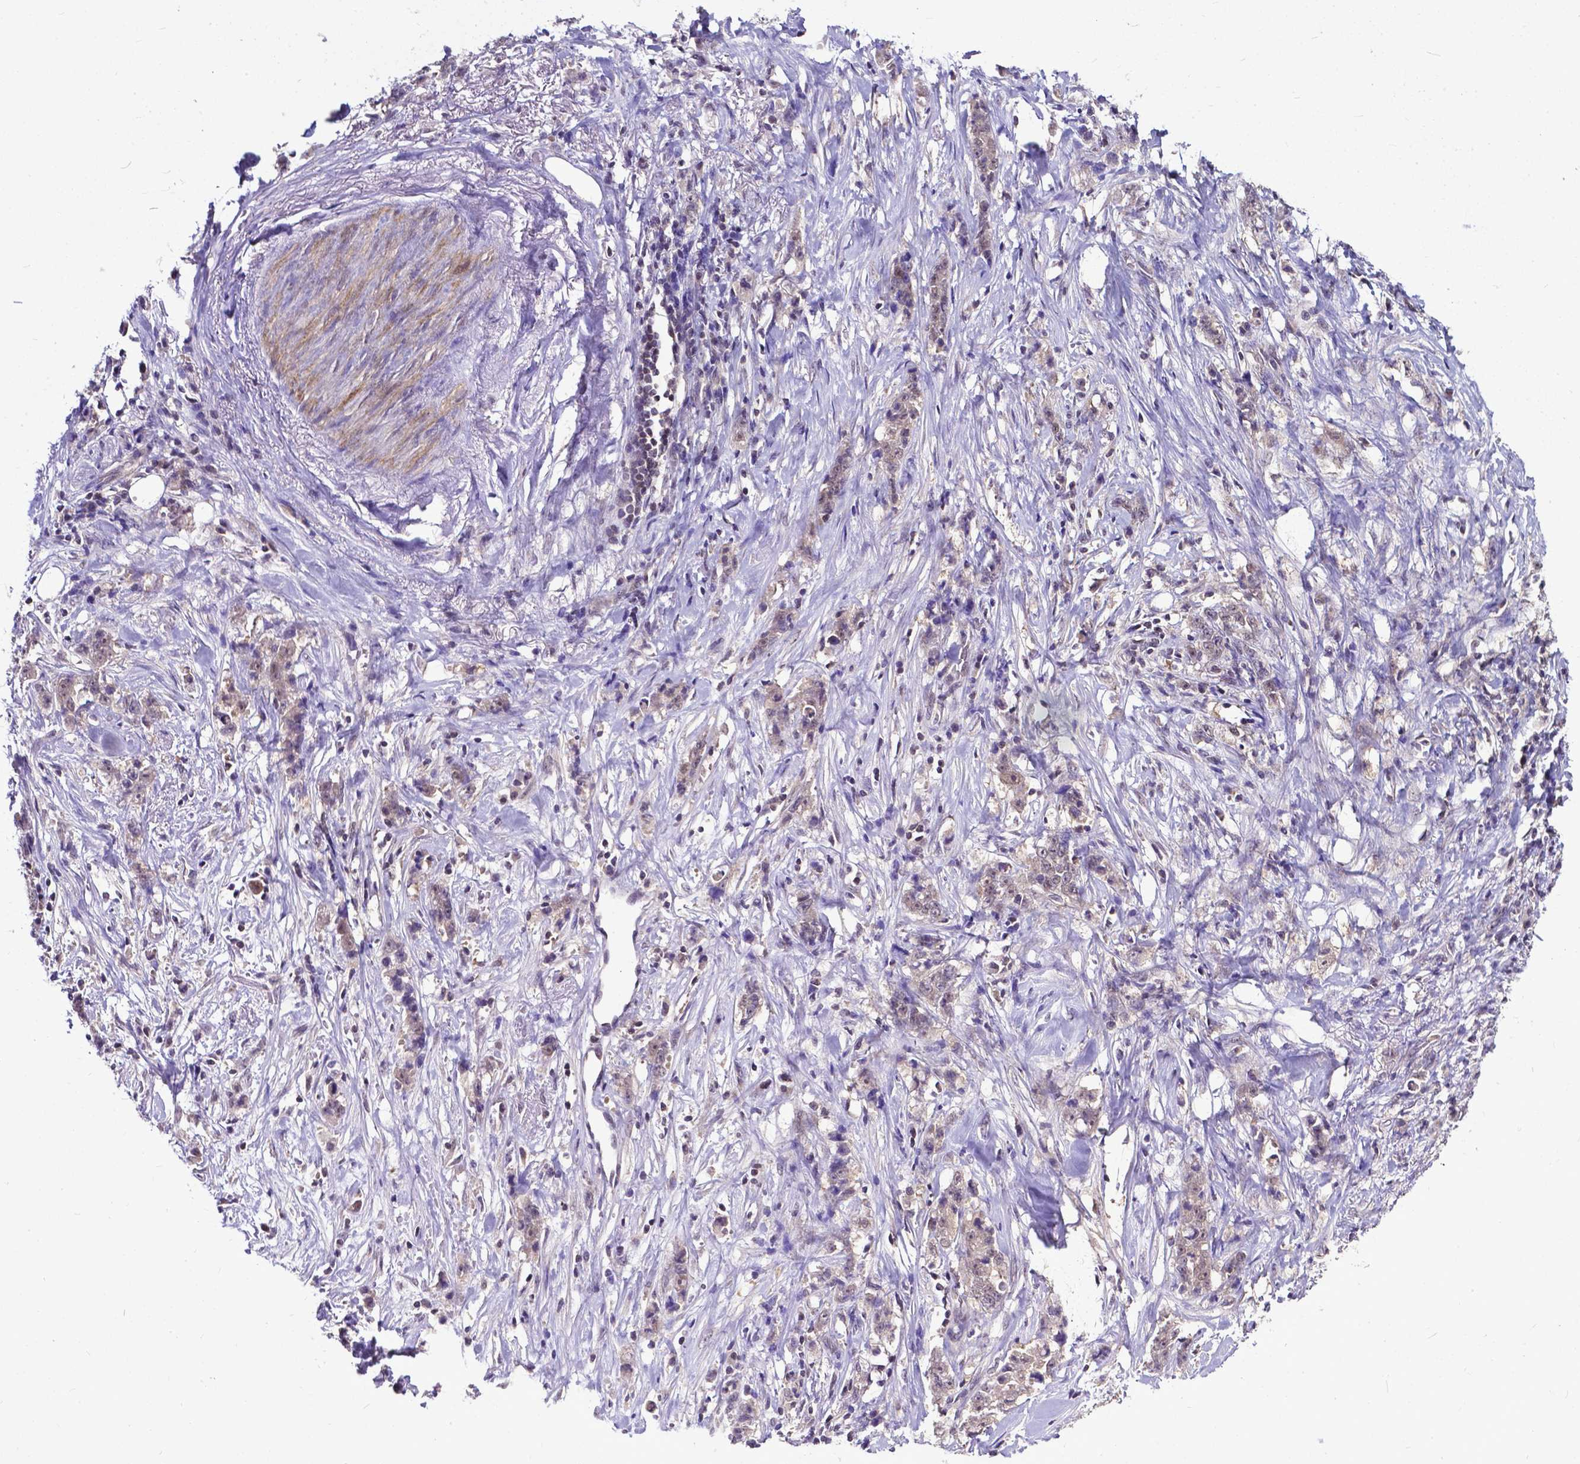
{"staining": {"intensity": "weak", "quantity": "<25%", "location": "cytoplasmic/membranous,nuclear"}, "tissue": "stomach cancer", "cell_type": "Tumor cells", "image_type": "cancer", "snomed": [{"axis": "morphology", "description": "Adenocarcinoma, NOS"}, {"axis": "topography", "description": "Stomach, lower"}], "caption": "Histopathology image shows no protein staining in tumor cells of stomach cancer tissue.", "gene": "OTUB1", "patient": {"sex": "male", "age": 88}}